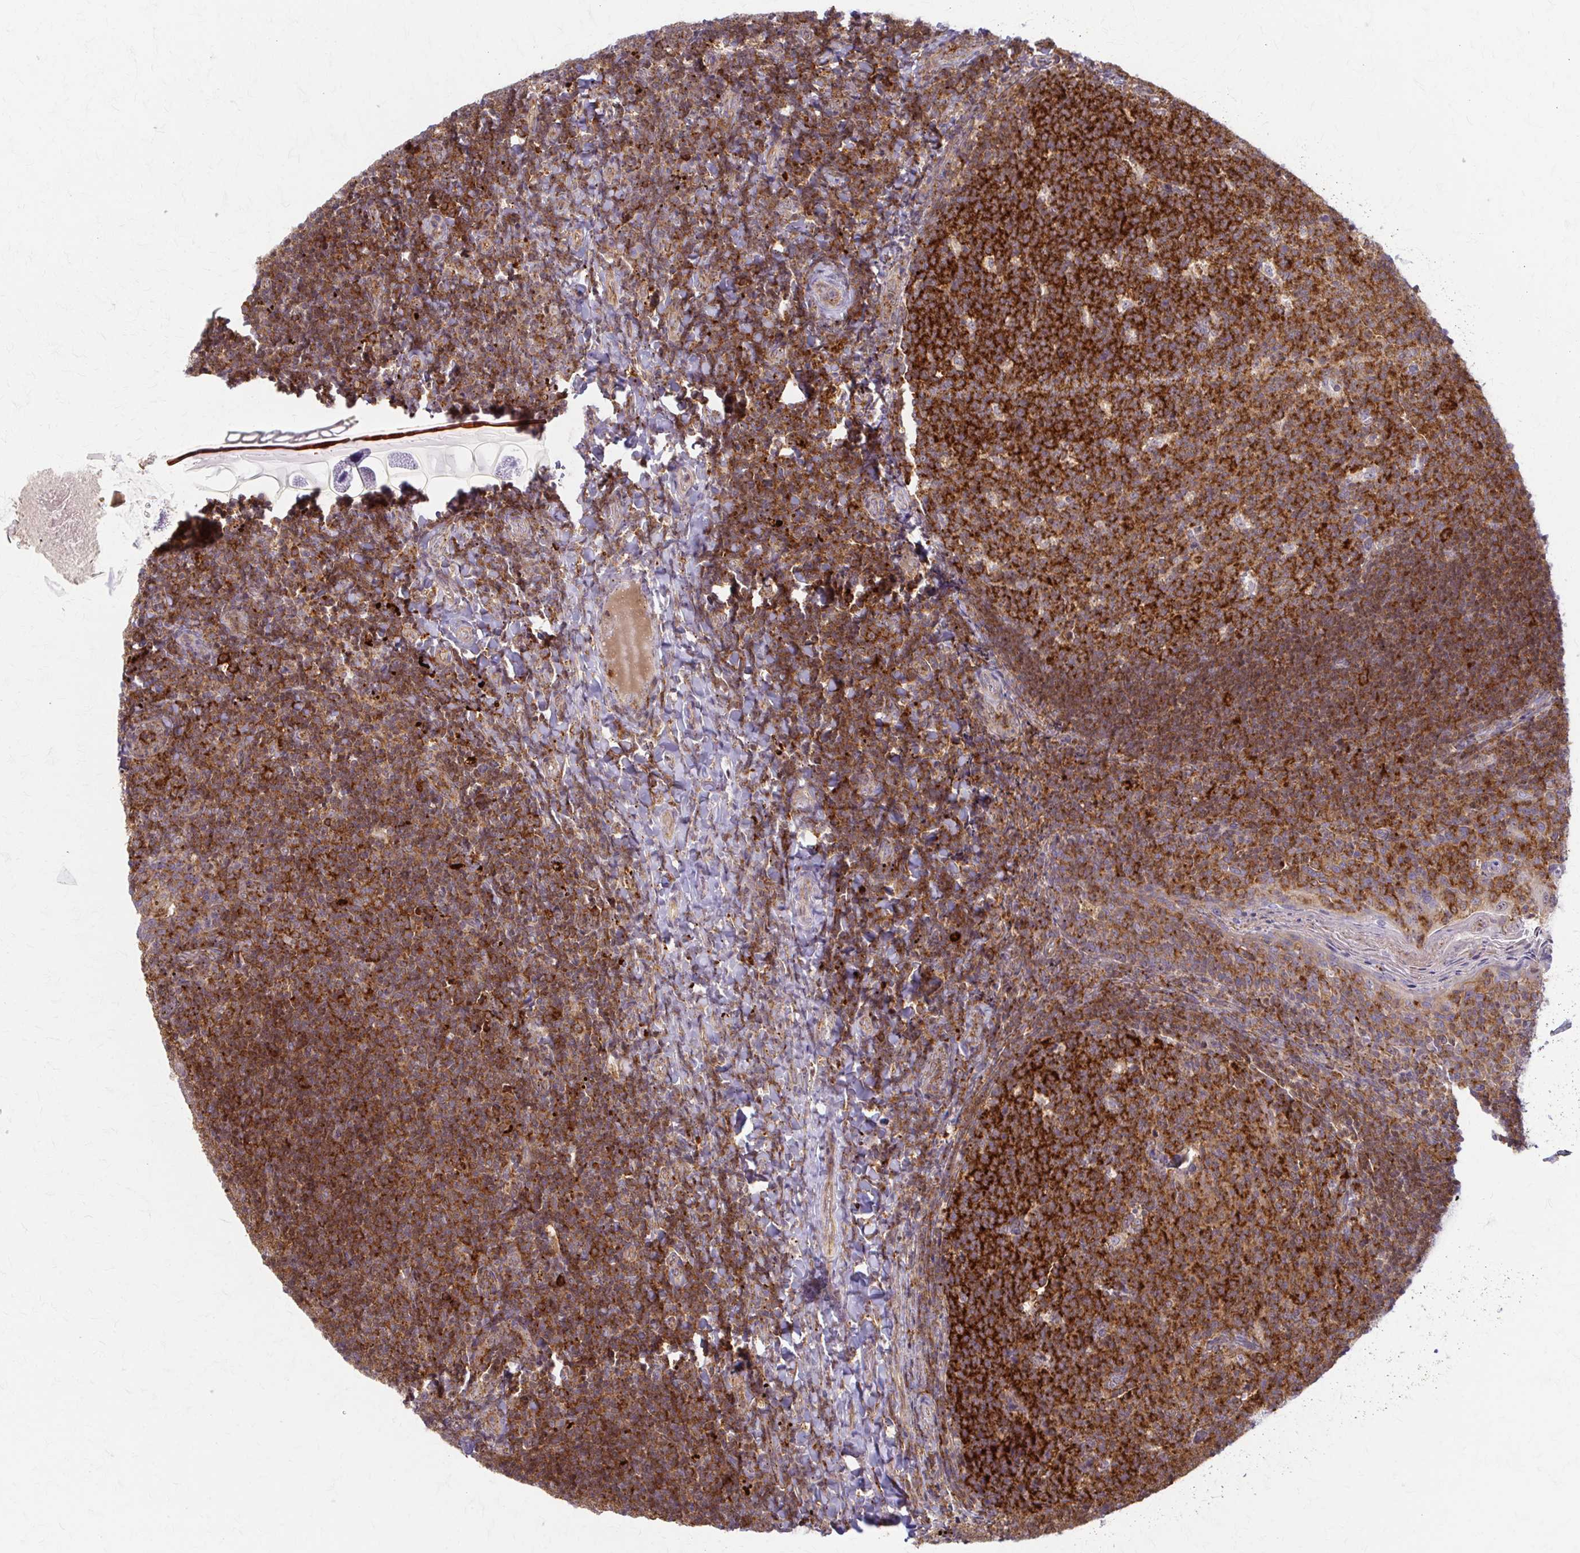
{"staining": {"intensity": "strong", "quantity": ">75%", "location": "cytoplasmic/membranous"}, "tissue": "tonsil", "cell_type": "Germinal center cells", "image_type": "normal", "snomed": [{"axis": "morphology", "description": "Normal tissue, NOS"}, {"axis": "topography", "description": "Tonsil"}], "caption": "Brown immunohistochemical staining in benign tonsil reveals strong cytoplasmic/membranous expression in approximately >75% of germinal center cells. (Brightfield microscopy of DAB IHC at high magnification).", "gene": "ARHGAP35", "patient": {"sex": "female", "age": 10}}